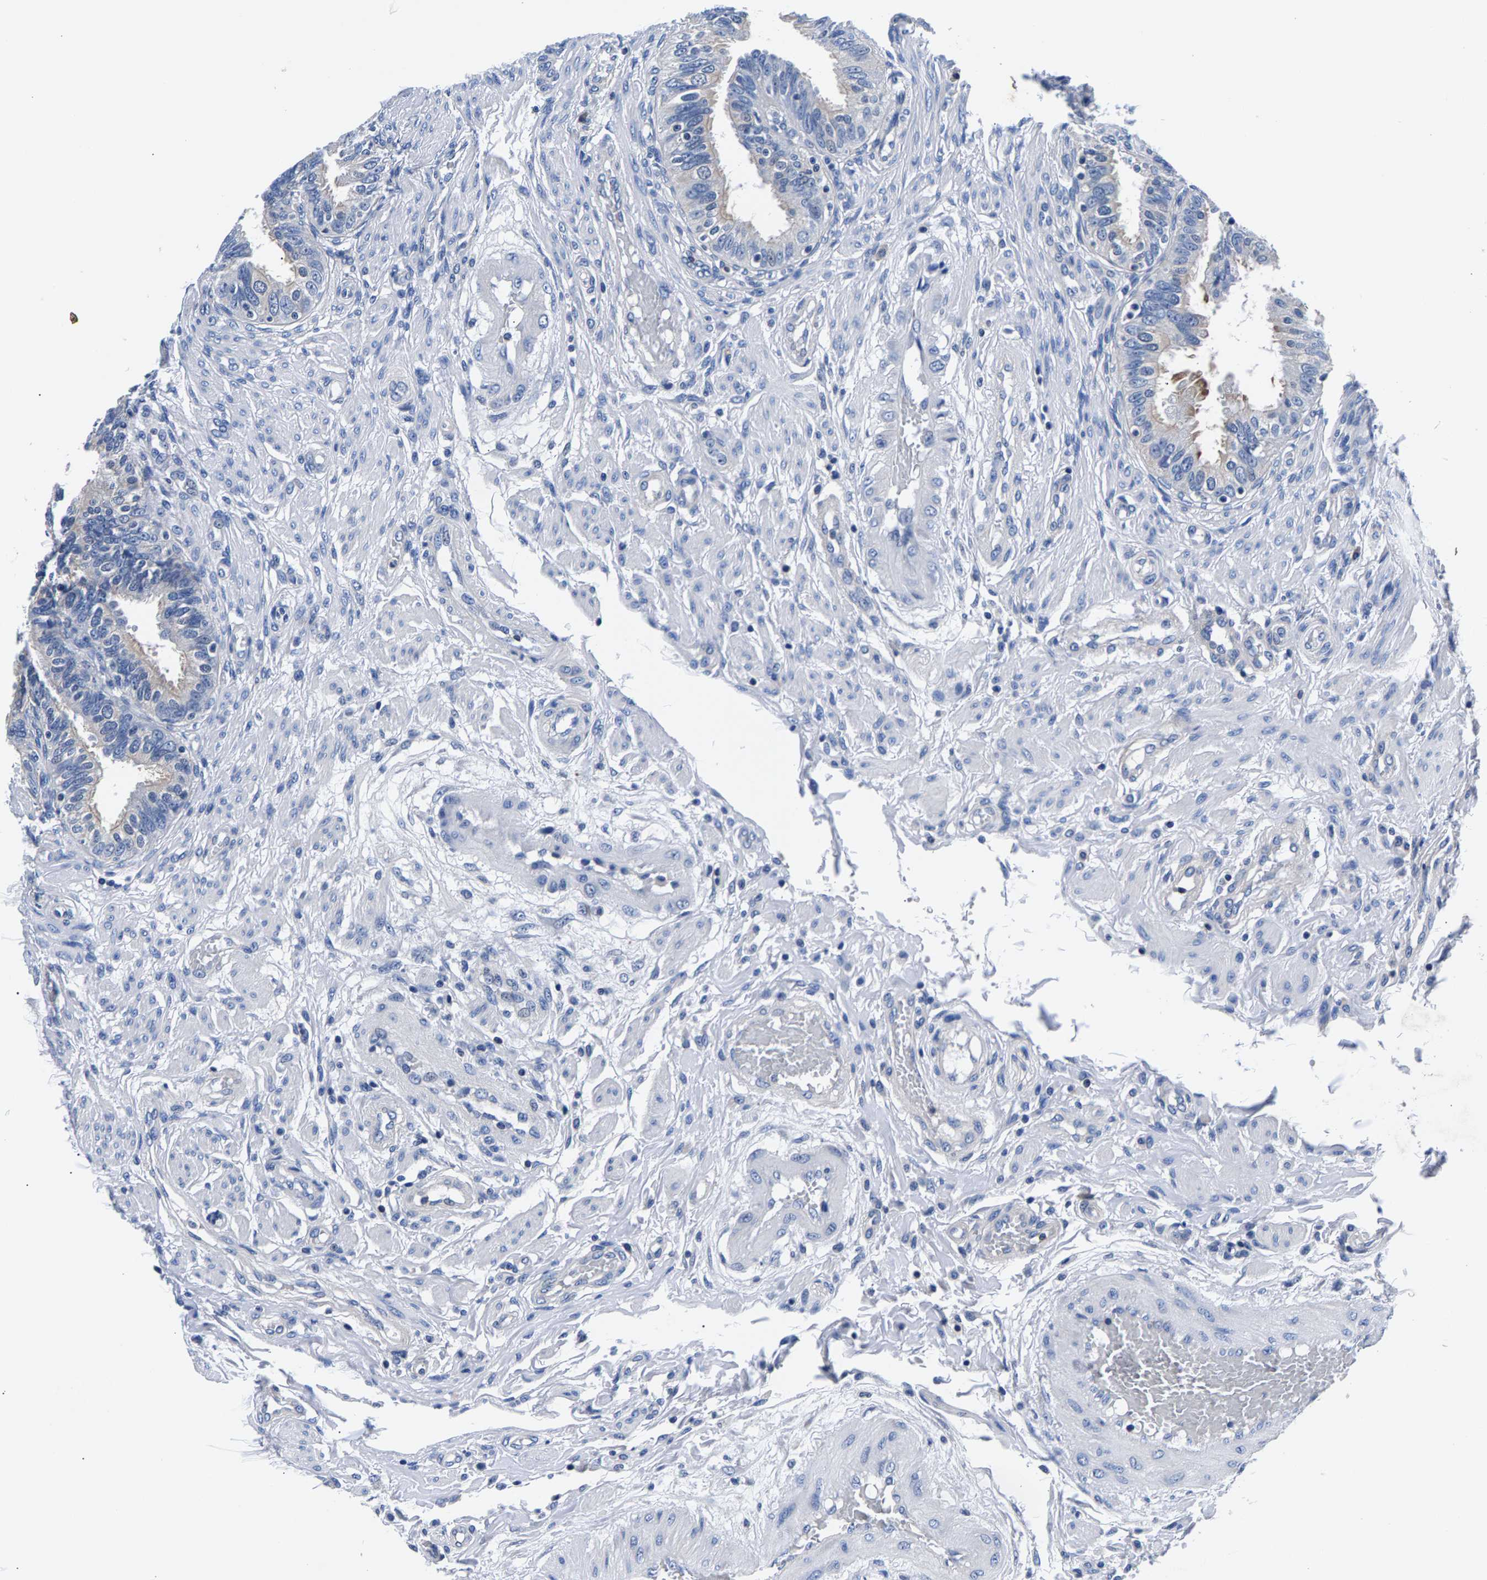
{"staining": {"intensity": "negative", "quantity": "none", "location": "none"}, "tissue": "fallopian tube", "cell_type": "Glandular cells", "image_type": "normal", "snomed": [{"axis": "morphology", "description": "Normal tissue, NOS"}, {"axis": "topography", "description": "Fallopian tube"}, {"axis": "topography", "description": "Placenta"}], "caption": "Immunohistochemical staining of normal human fallopian tube displays no significant positivity in glandular cells.", "gene": "PHF24", "patient": {"sex": "female", "age": 34}}